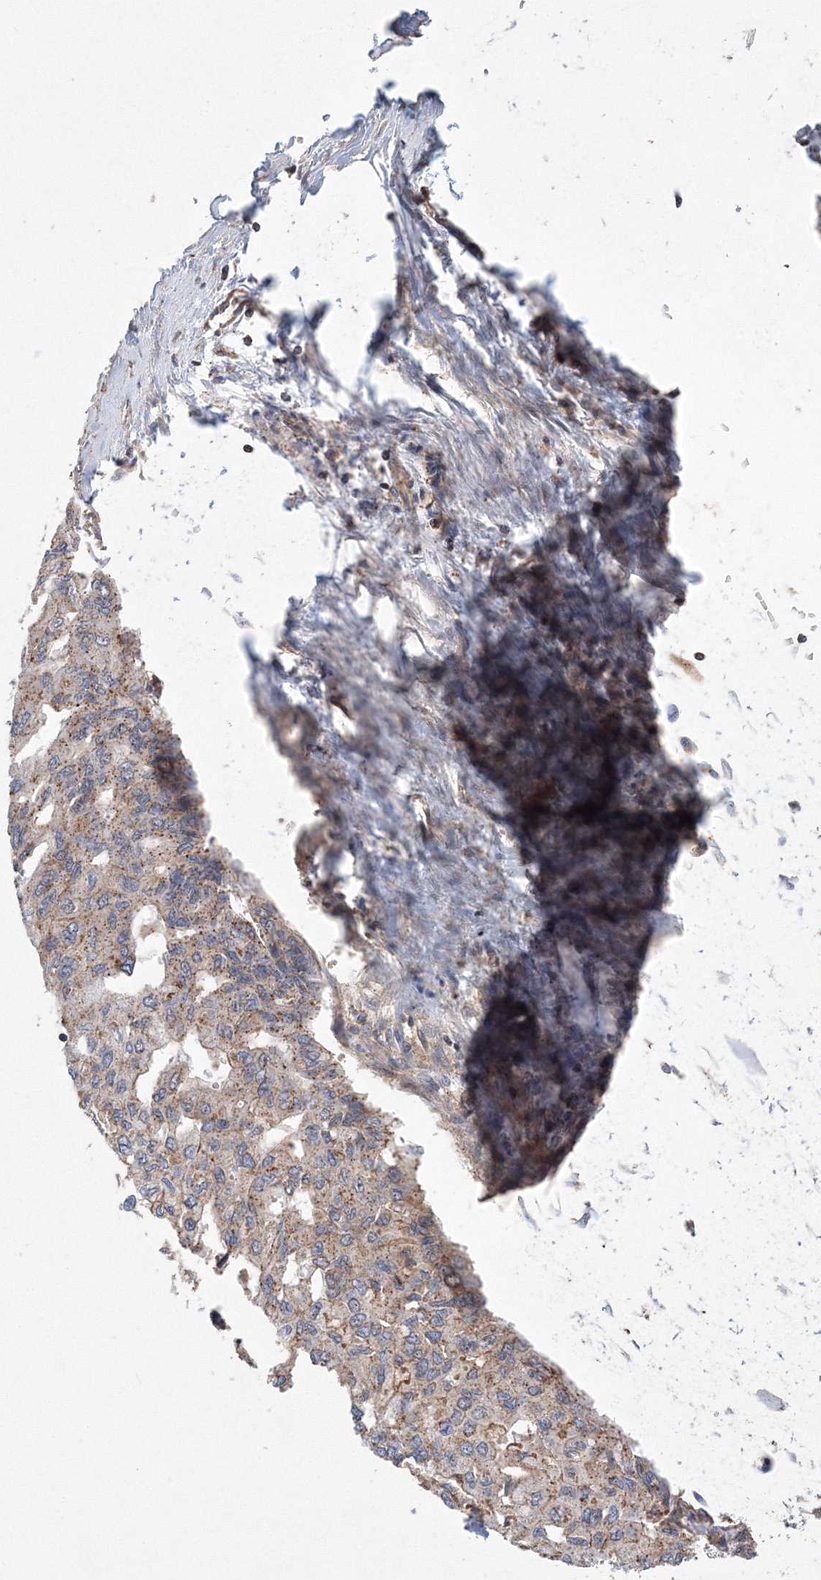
{"staining": {"intensity": "moderate", "quantity": ">75%", "location": "cytoplasmic/membranous"}, "tissue": "pancreatic cancer", "cell_type": "Tumor cells", "image_type": "cancer", "snomed": [{"axis": "morphology", "description": "Adenocarcinoma, NOS"}, {"axis": "topography", "description": "Pancreas"}], "caption": "Pancreatic adenocarcinoma tissue displays moderate cytoplasmic/membranous positivity in approximately >75% of tumor cells (Stains: DAB in brown, nuclei in blue, Microscopy: brightfield microscopy at high magnification).", "gene": "AASDH", "patient": {"sex": "male", "age": 51}}